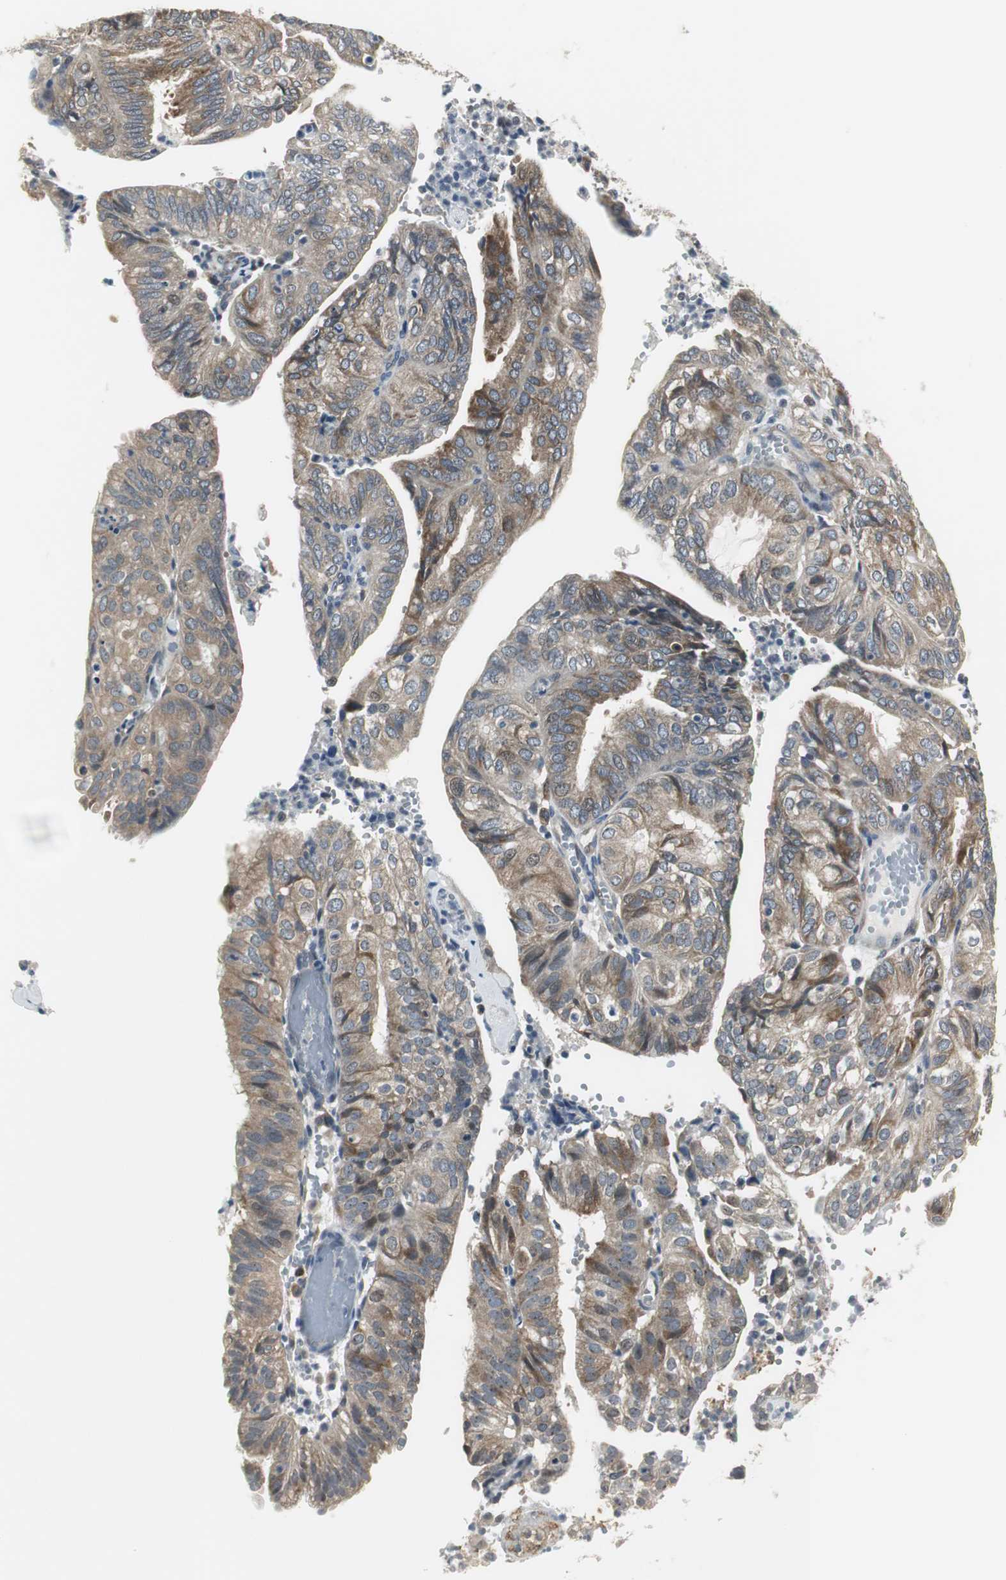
{"staining": {"intensity": "weak", "quantity": ">75%", "location": "cytoplasmic/membranous"}, "tissue": "endometrial cancer", "cell_type": "Tumor cells", "image_type": "cancer", "snomed": [{"axis": "morphology", "description": "Adenocarcinoma, NOS"}, {"axis": "topography", "description": "Uterus"}], "caption": "Endometrial cancer (adenocarcinoma) tissue displays weak cytoplasmic/membranous expression in approximately >75% of tumor cells, visualized by immunohistochemistry.", "gene": "CCT5", "patient": {"sex": "female", "age": 60}}